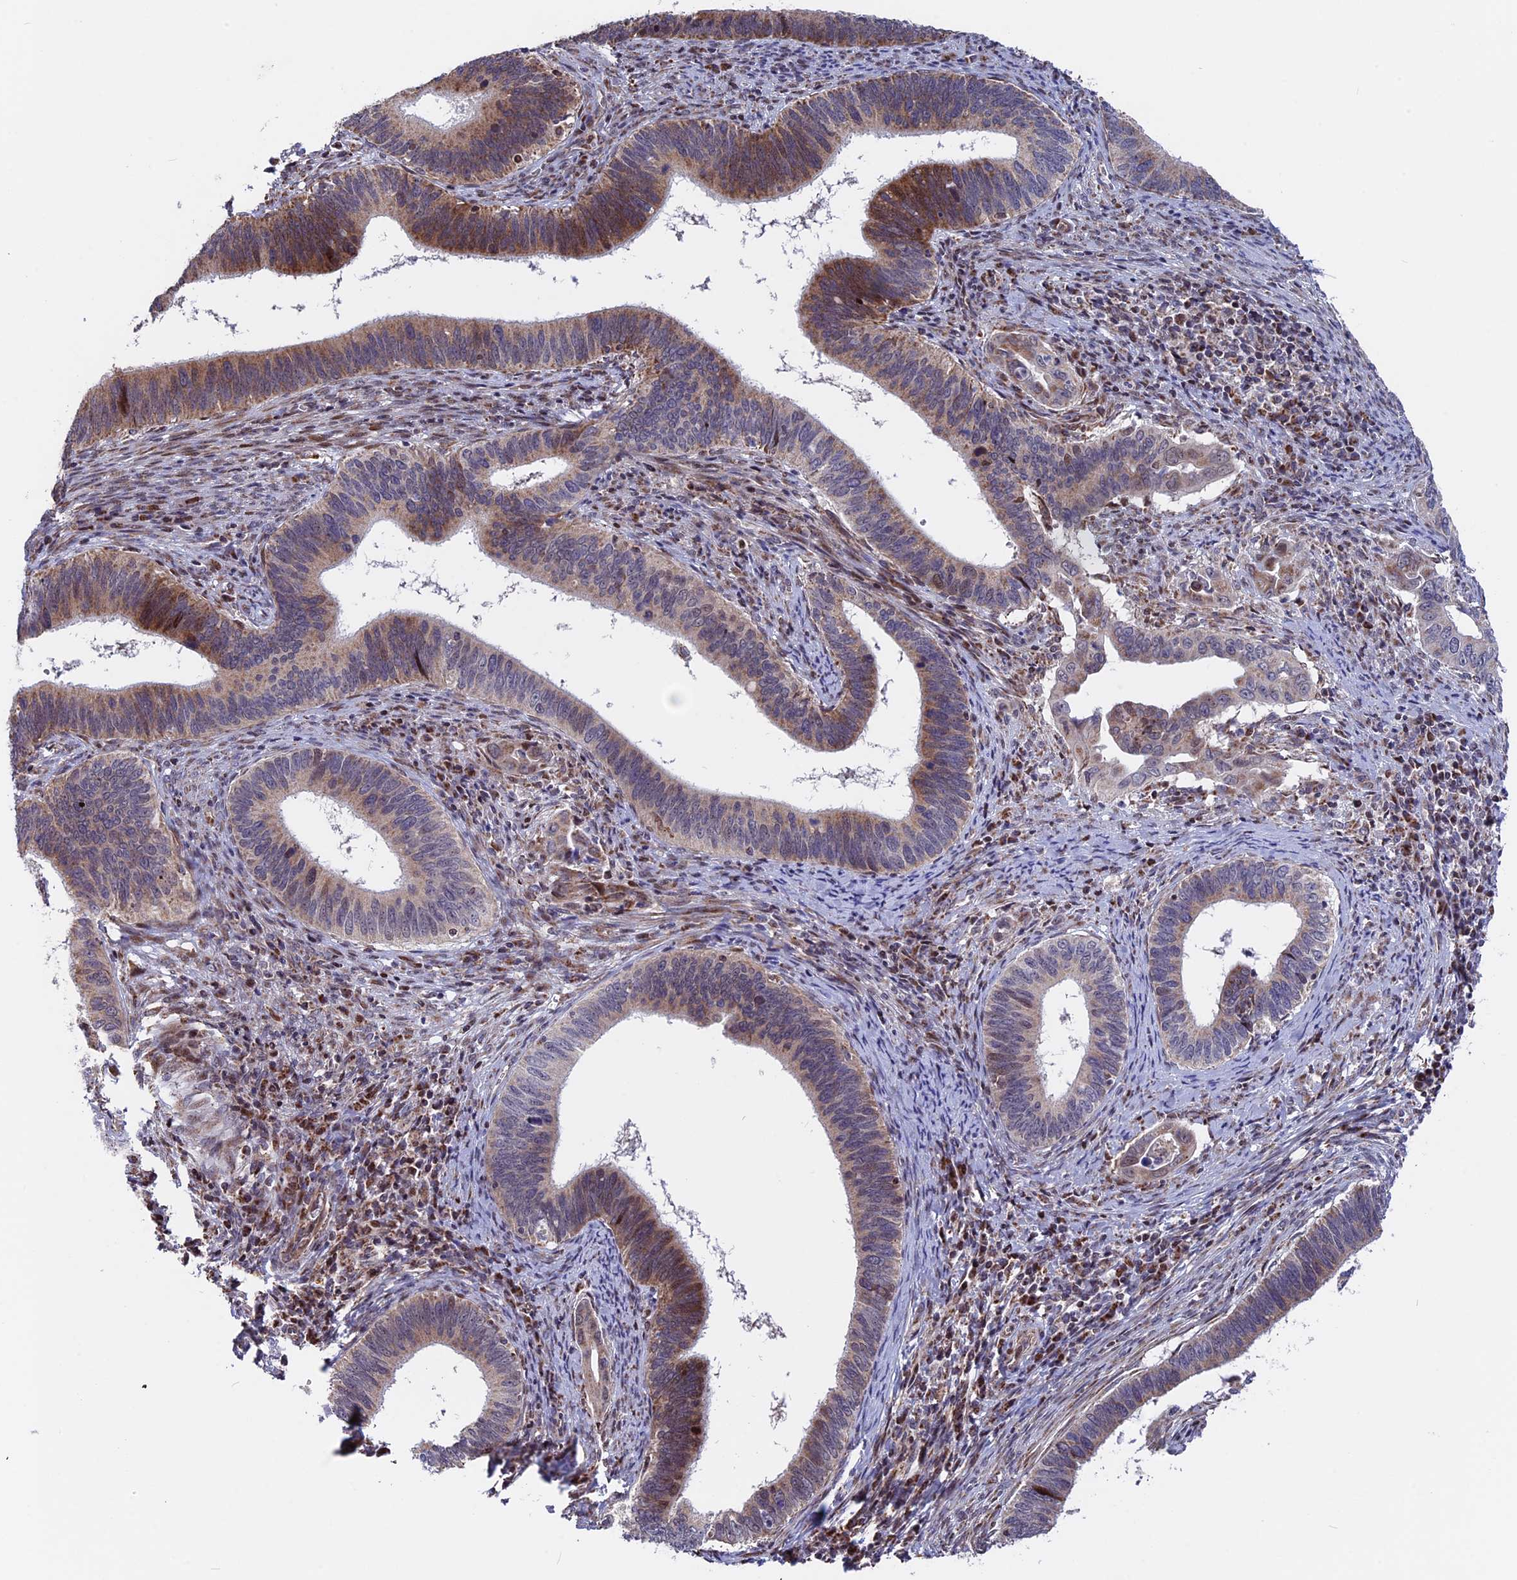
{"staining": {"intensity": "moderate", "quantity": ">75%", "location": "cytoplasmic/membranous"}, "tissue": "cervical cancer", "cell_type": "Tumor cells", "image_type": "cancer", "snomed": [{"axis": "morphology", "description": "Adenocarcinoma, NOS"}, {"axis": "topography", "description": "Cervix"}], "caption": "Protein expression analysis of cervical cancer (adenocarcinoma) displays moderate cytoplasmic/membranous staining in approximately >75% of tumor cells. The staining was performed using DAB (3,3'-diaminobenzidine), with brown indicating positive protein expression. Nuclei are stained blue with hematoxylin.", "gene": "FAM174C", "patient": {"sex": "female", "age": 42}}